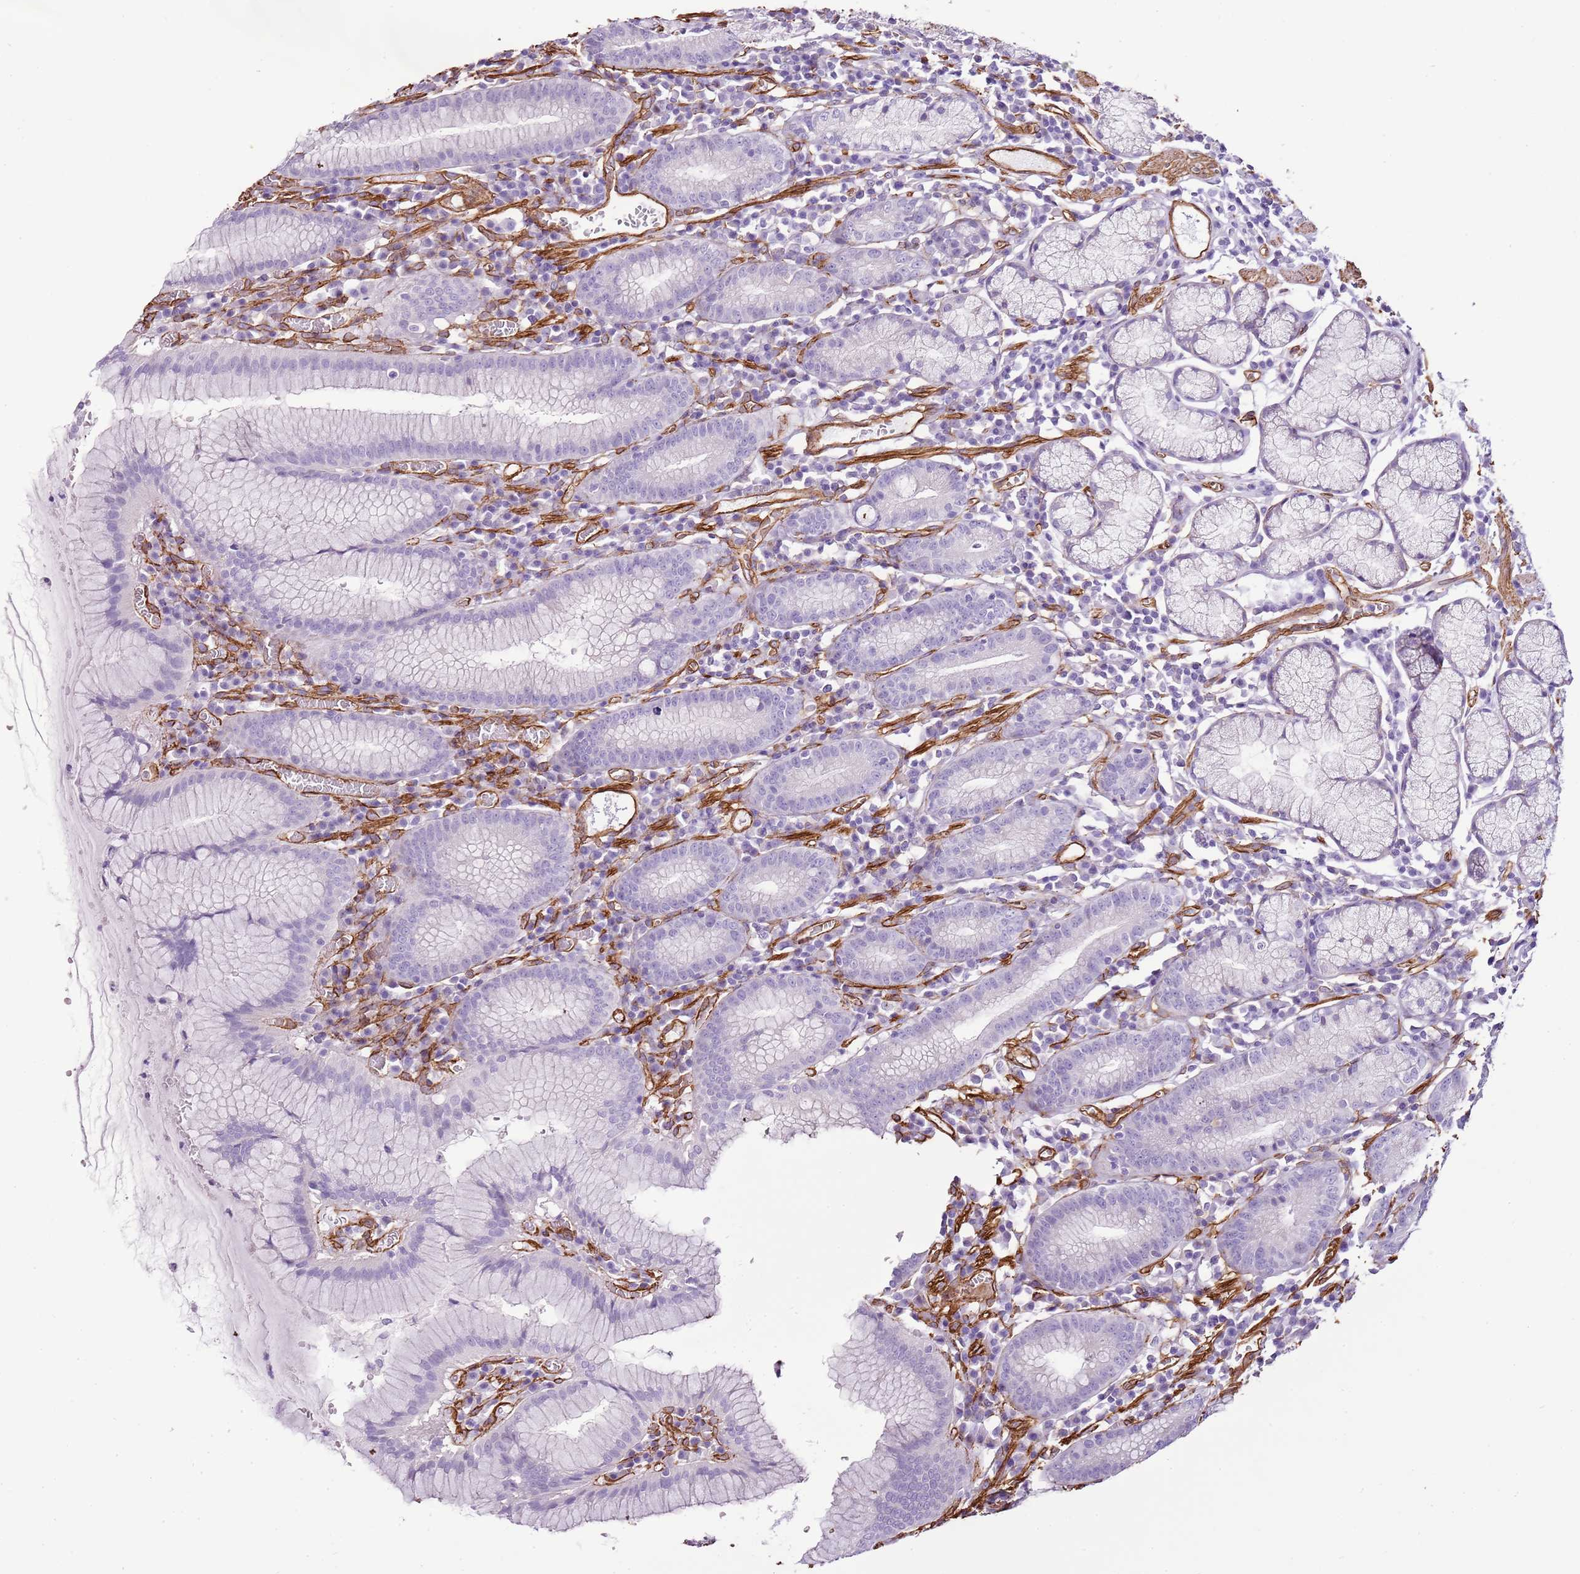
{"staining": {"intensity": "negative", "quantity": "none", "location": "none"}, "tissue": "stomach", "cell_type": "Glandular cells", "image_type": "normal", "snomed": [{"axis": "morphology", "description": "Normal tissue, NOS"}, {"axis": "topography", "description": "Stomach"}], "caption": "IHC photomicrograph of normal stomach stained for a protein (brown), which demonstrates no positivity in glandular cells.", "gene": "CTDSPL", "patient": {"sex": "male", "age": 55}}